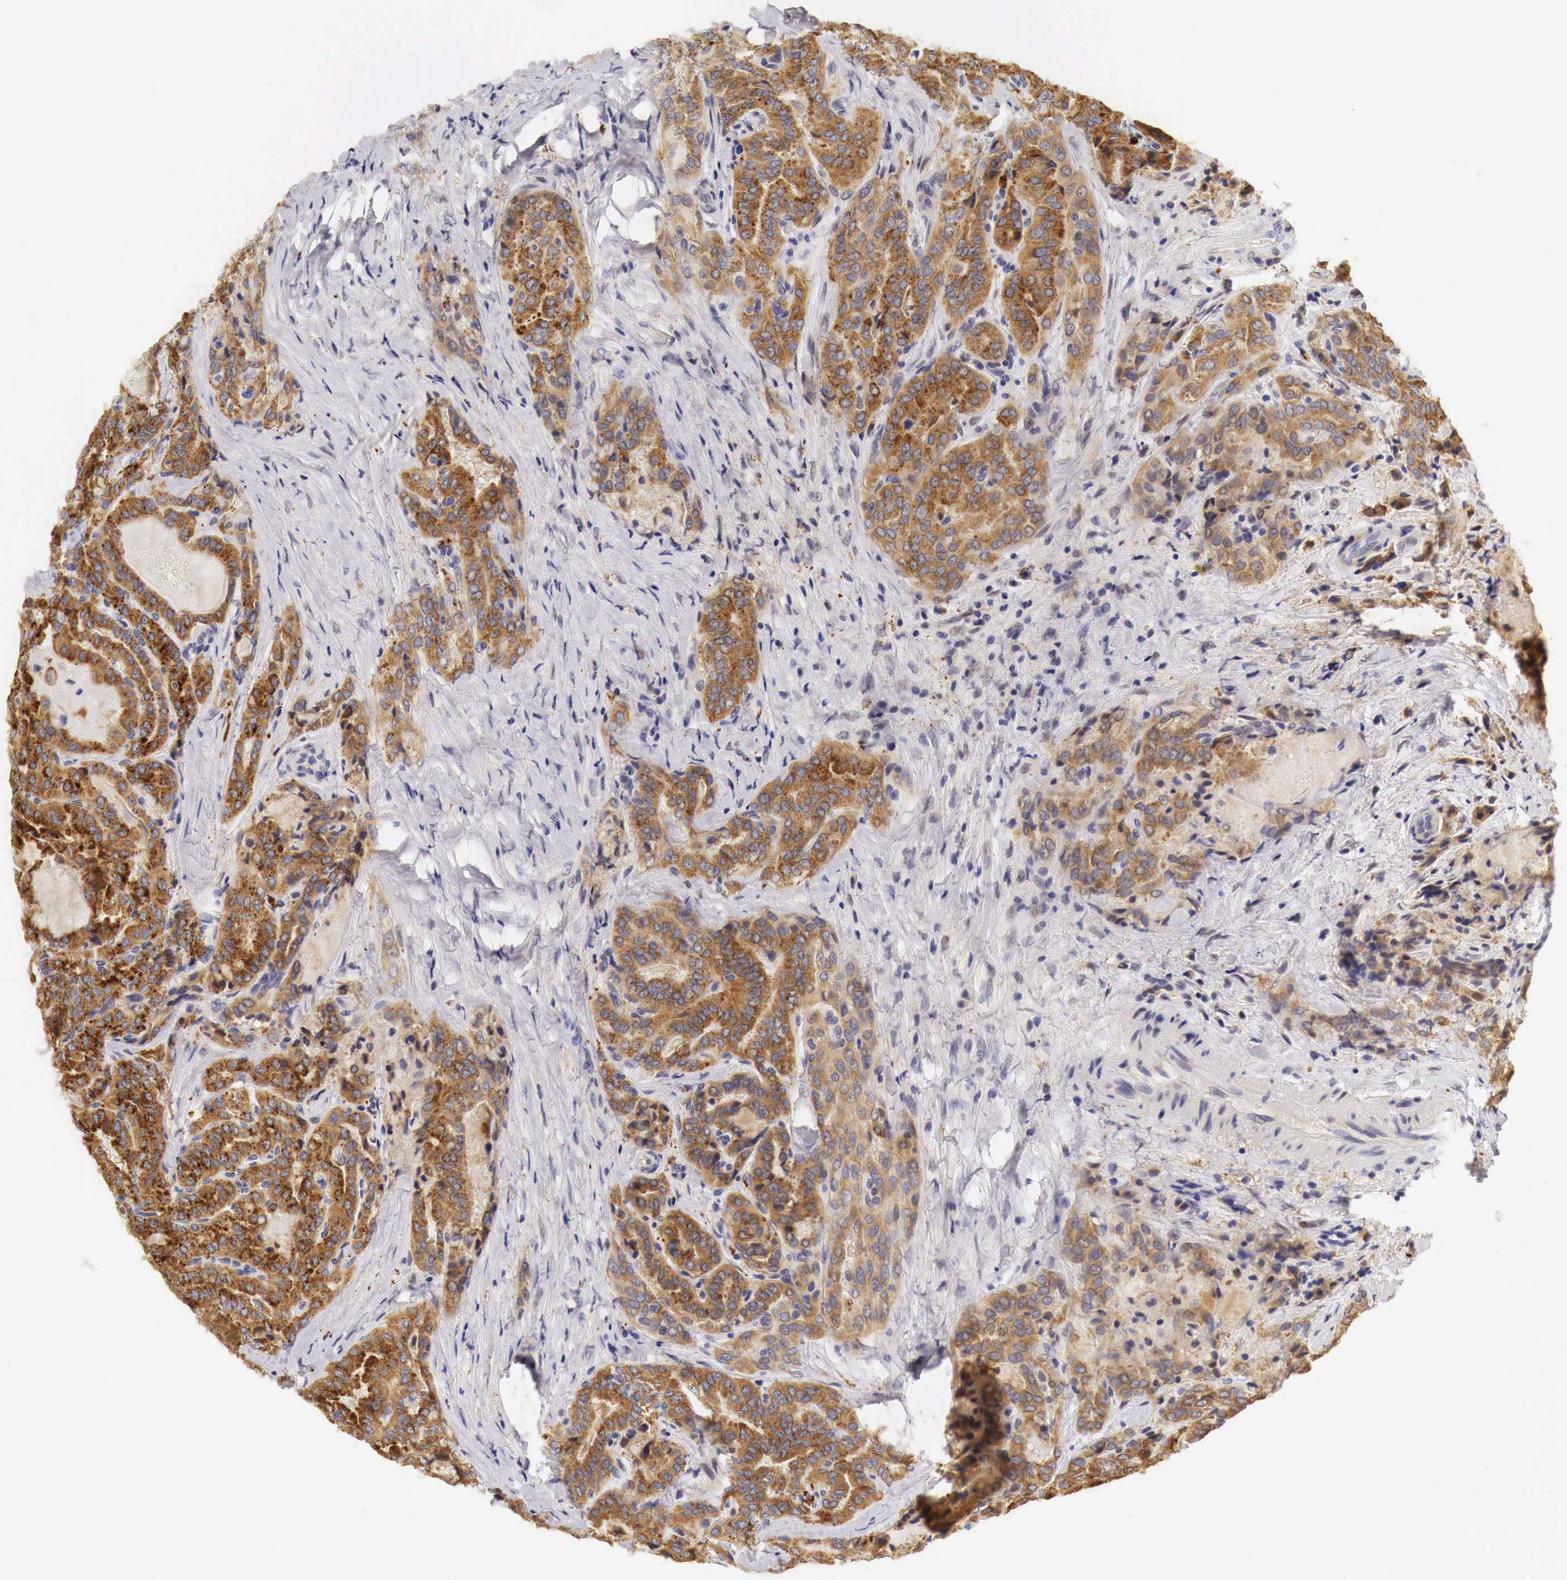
{"staining": {"intensity": "moderate", "quantity": ">75%", "location": "cytoplasmic/membranous"}, "tissue": "thyroid cancer", "cell_type": "Tumor cells", "image_type": "cancer", "snomed": [{"axis": "morphology", "description": "Papillary adenocarcinoma, NOS"}, {"axis": "topography", "description": "Thyroid gland"}], "caption": "A photomicrograph of thyroid papillary adenocarcinoma stained for a protein displays moderate cytoplasmic/membranous brown staining in tumor cells. Using DAB (3,3'-diaminobenzidine) (brown) and hematoxylin (blue) stains, captured at high magnification using brightfield microscopy.", "gene": "CASP3", "patient": {"sex": "female", "age": 71}}